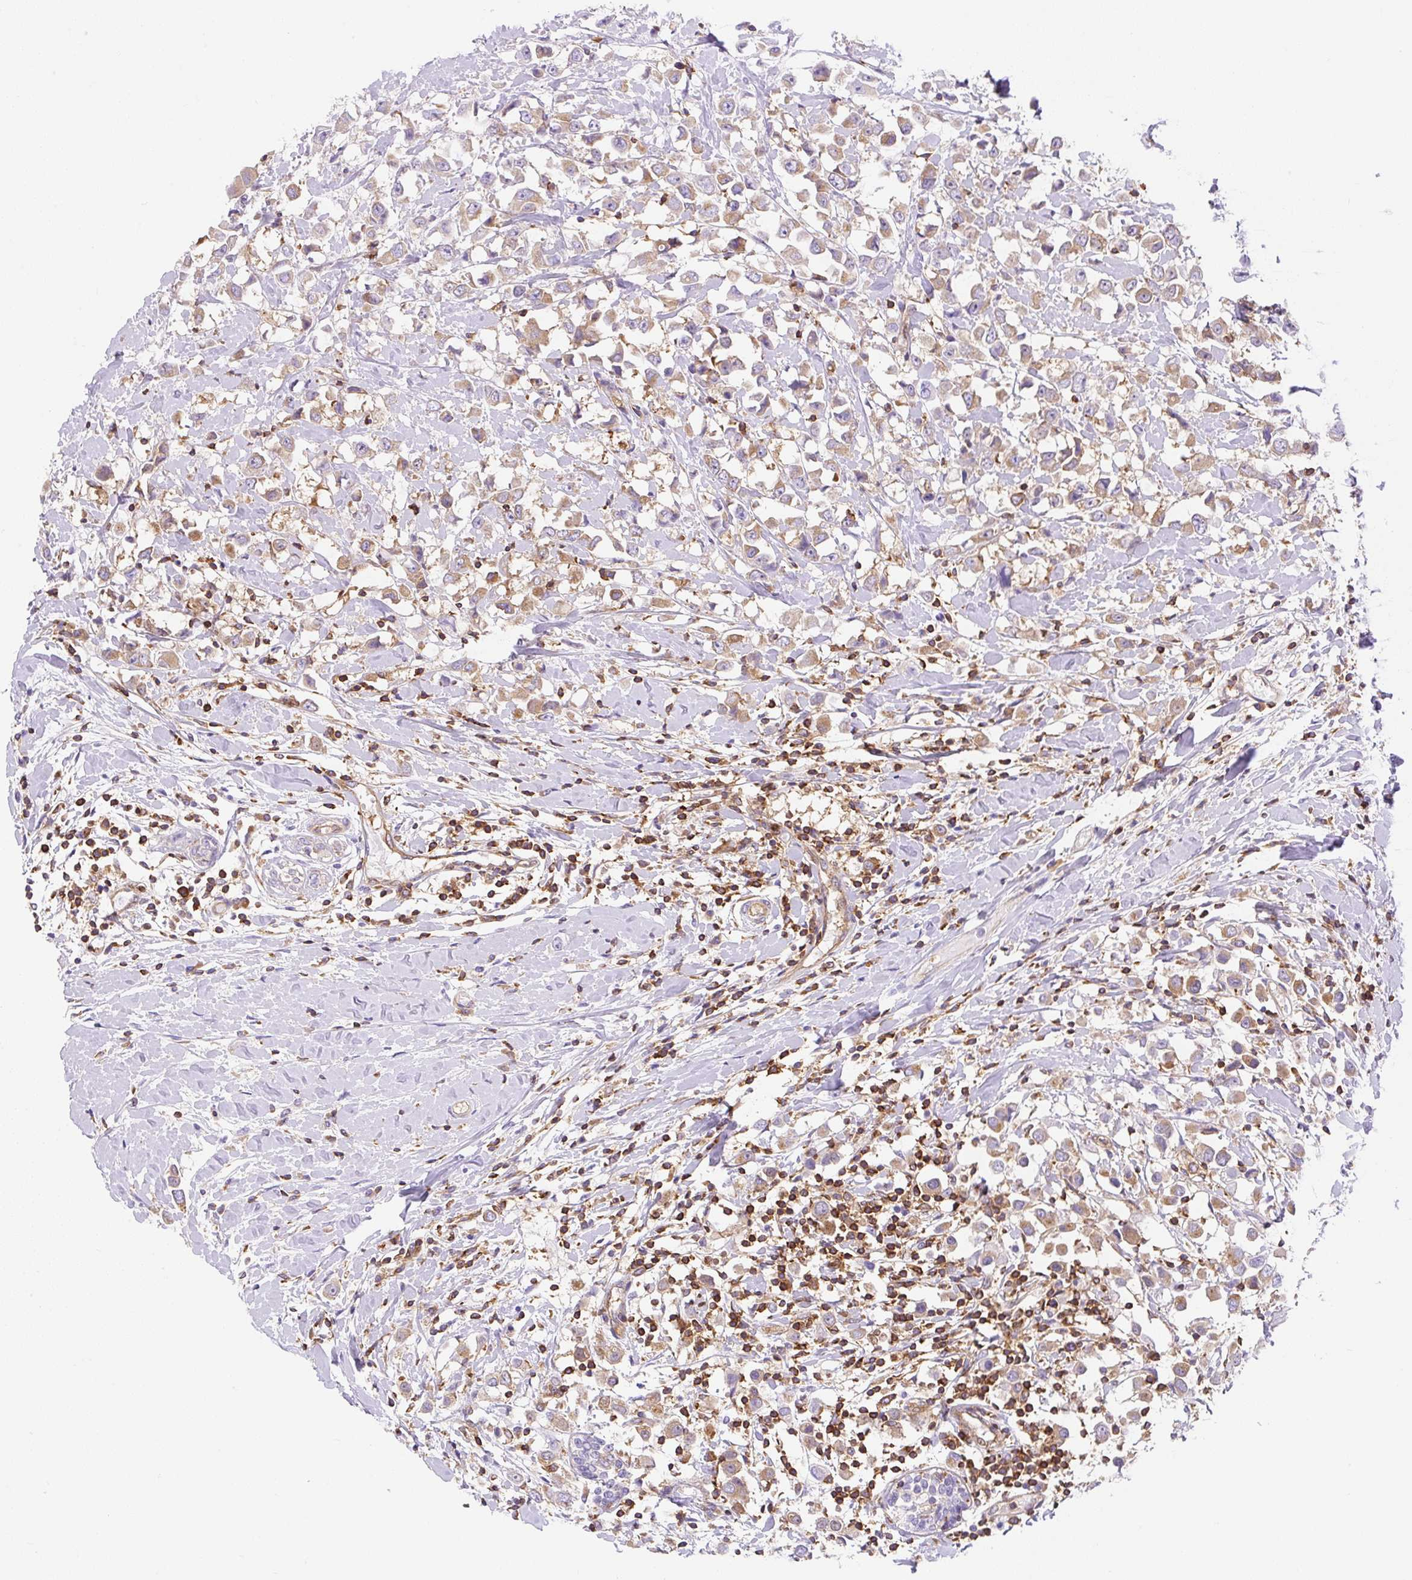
{"staining": {"intensity": "moderate", "quantity": ">75%", "location": "cytoplasmic/membranous"}, "tissue": "breast cancer", "cell_type": "Tumor cells", "image_type": "cancer", "snomed": [{"axis": "morphology", "description": "Duct carcinoma"}, {"axis": "topography", "description": "Breast"}], "caption": "Infiltrating ductal carcinoma (breast) tissue exhibits moderate cytoplasmic/membranous staining in about >75% of tumor cells, visualized by immunohistochemistry.", "gene": "DNM2", "patient": {"sex": "female", "age": 61}}